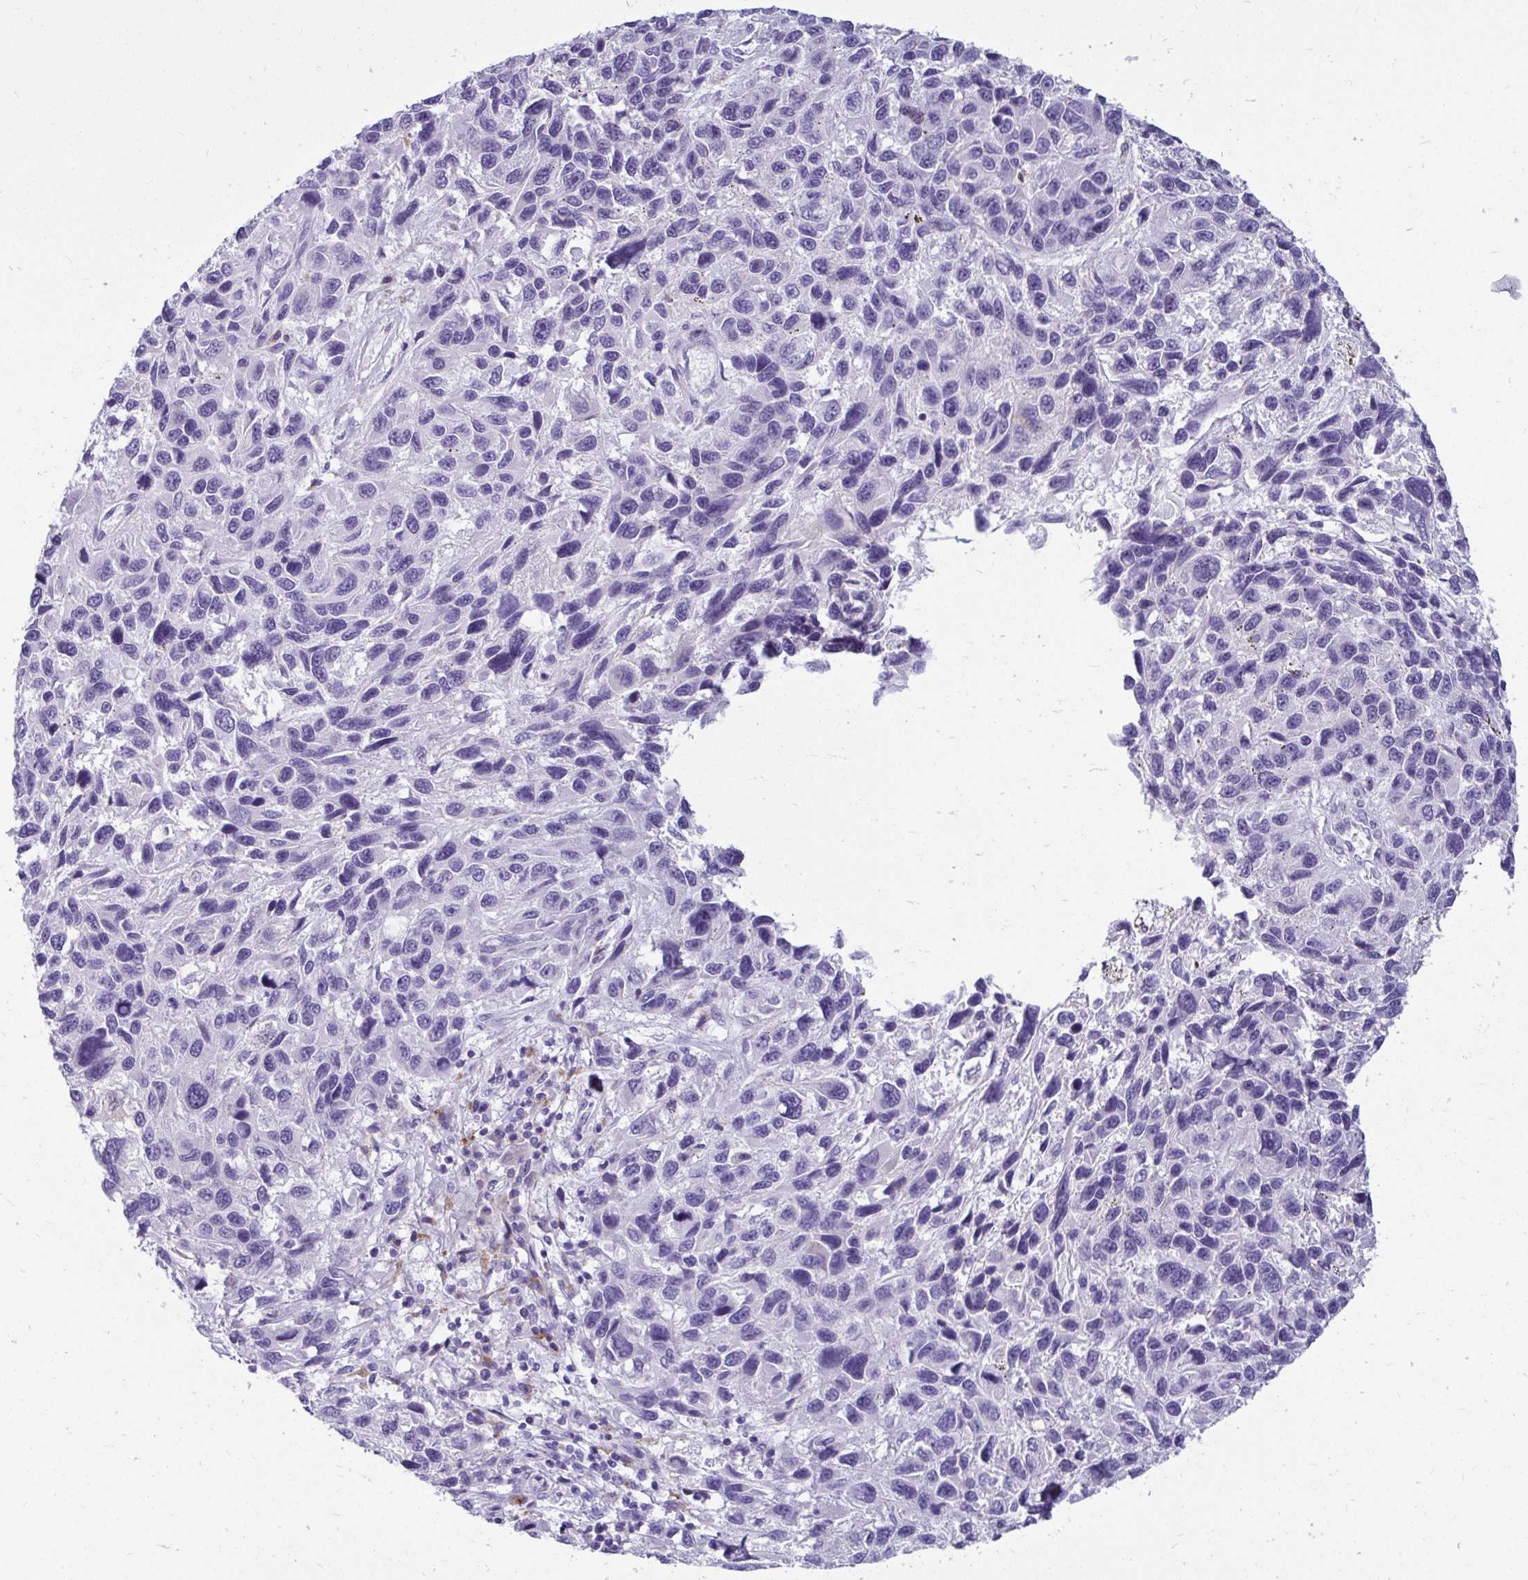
{"staining": {"intensity": "negative", "quantity": "none", "location": "none"}, "tissue": "melanoma", "cell_type": "Tumor cells", "image_type": "cancer", "snomed": [{"axis": "morphology", "description": "Malignant melanoma, NOS"}, {"axis": "topography", "description": "Skin"}], "caption": "Human malignant melanoma stained for a protein using immunohistochemistry displays no positivity in tumor cells.", "gene": "CTSZ", "patient": {"sex": "male", "age": 53}}